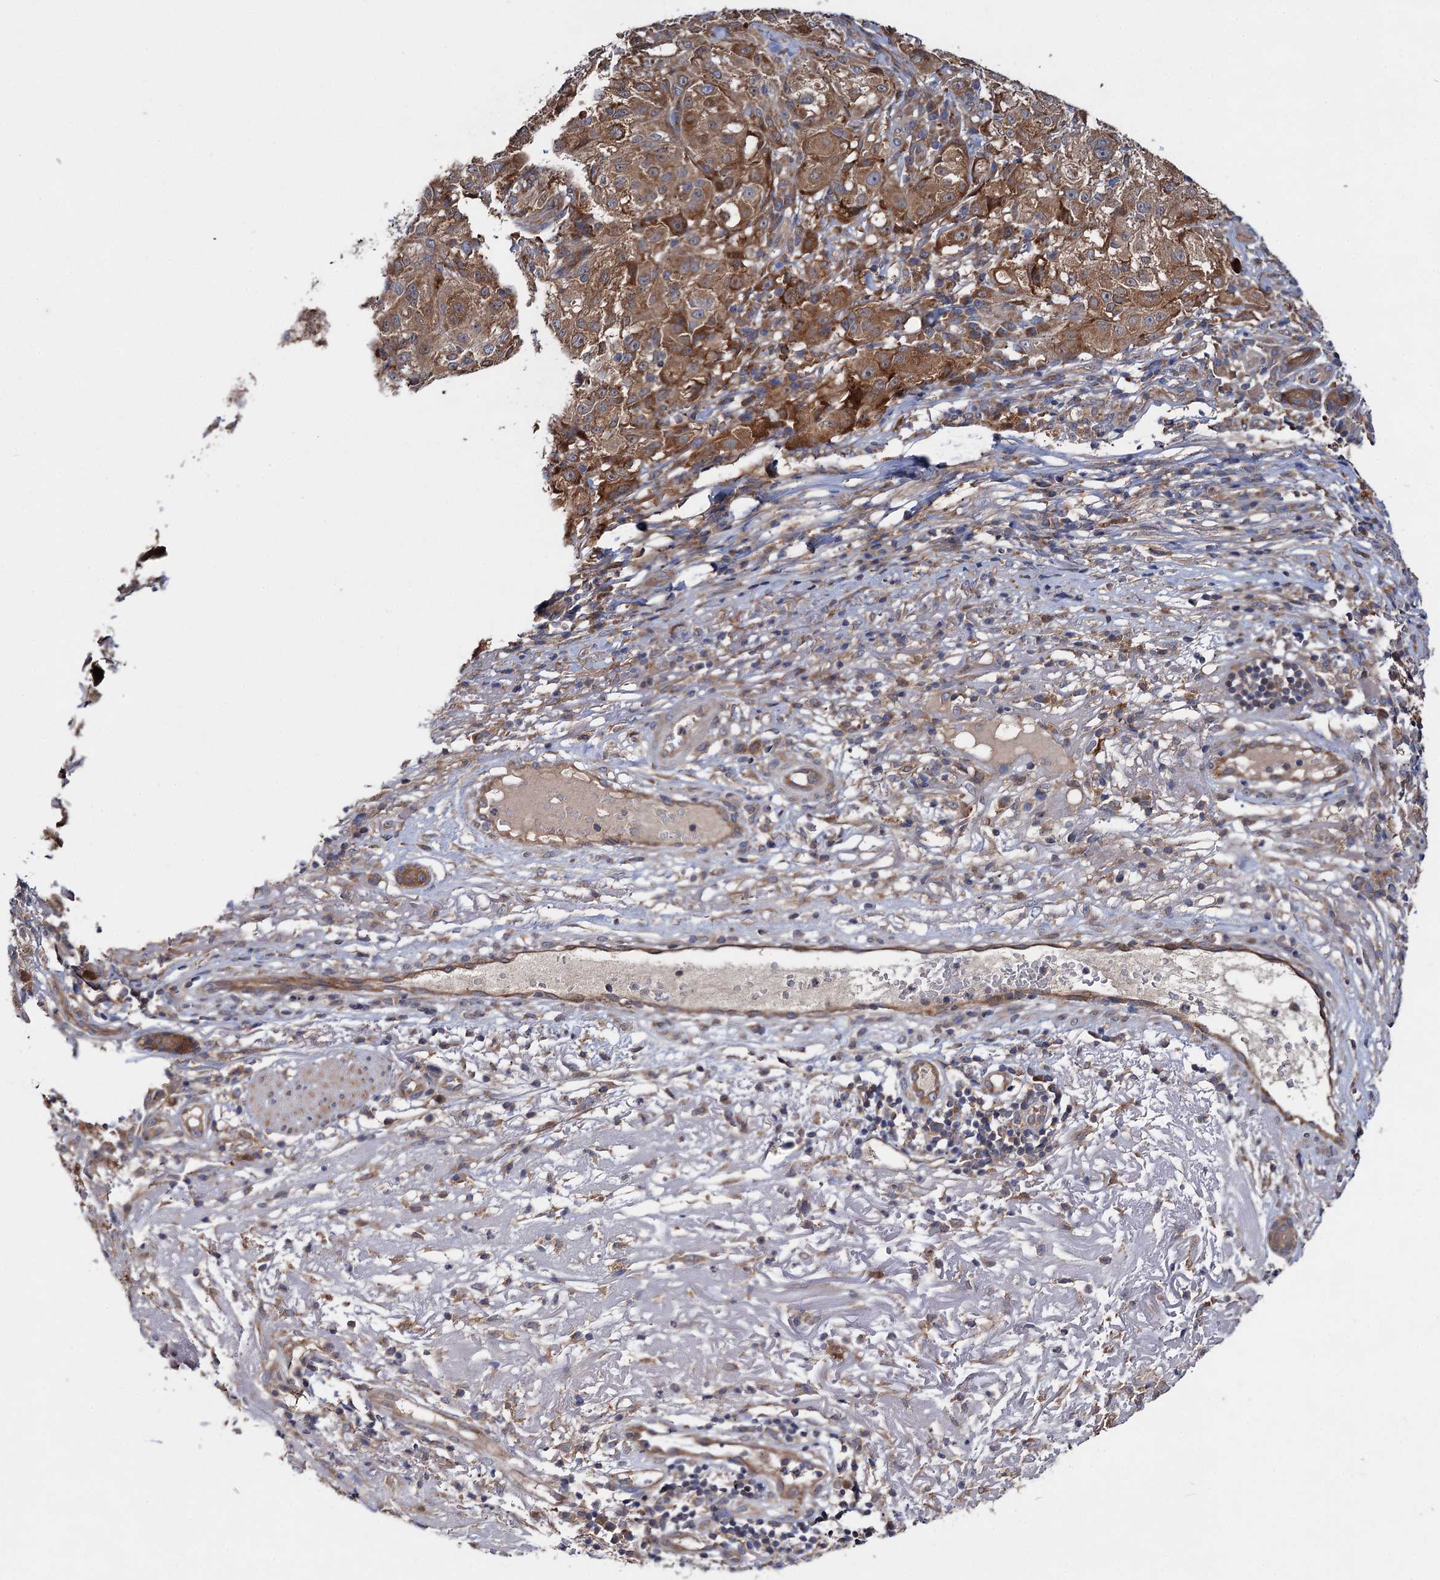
{"staining": {"intensity": "moderate", "quantity": ">75%", "location": "cytoplasmic/membranous"}, "tissue": "melanoma", "cell_type": "Tumor cells", "image_type": "cancer", "snomed": [{"axis": "morphology", "description": "Necrosis, NOS"}, {"axis": "morphology", "description": "Malignant melanoma, NOS"}, {"axis": "topography", "description": "Skin"}], "caption": "The micrograph displays immunohistochemical staining of melanoma. There is moderate cytoplasmic/membranous staining is present in approximately >75% of tumor cells.", "gene": "NAA25", "patient": {"sex": "female", "age": 87}}